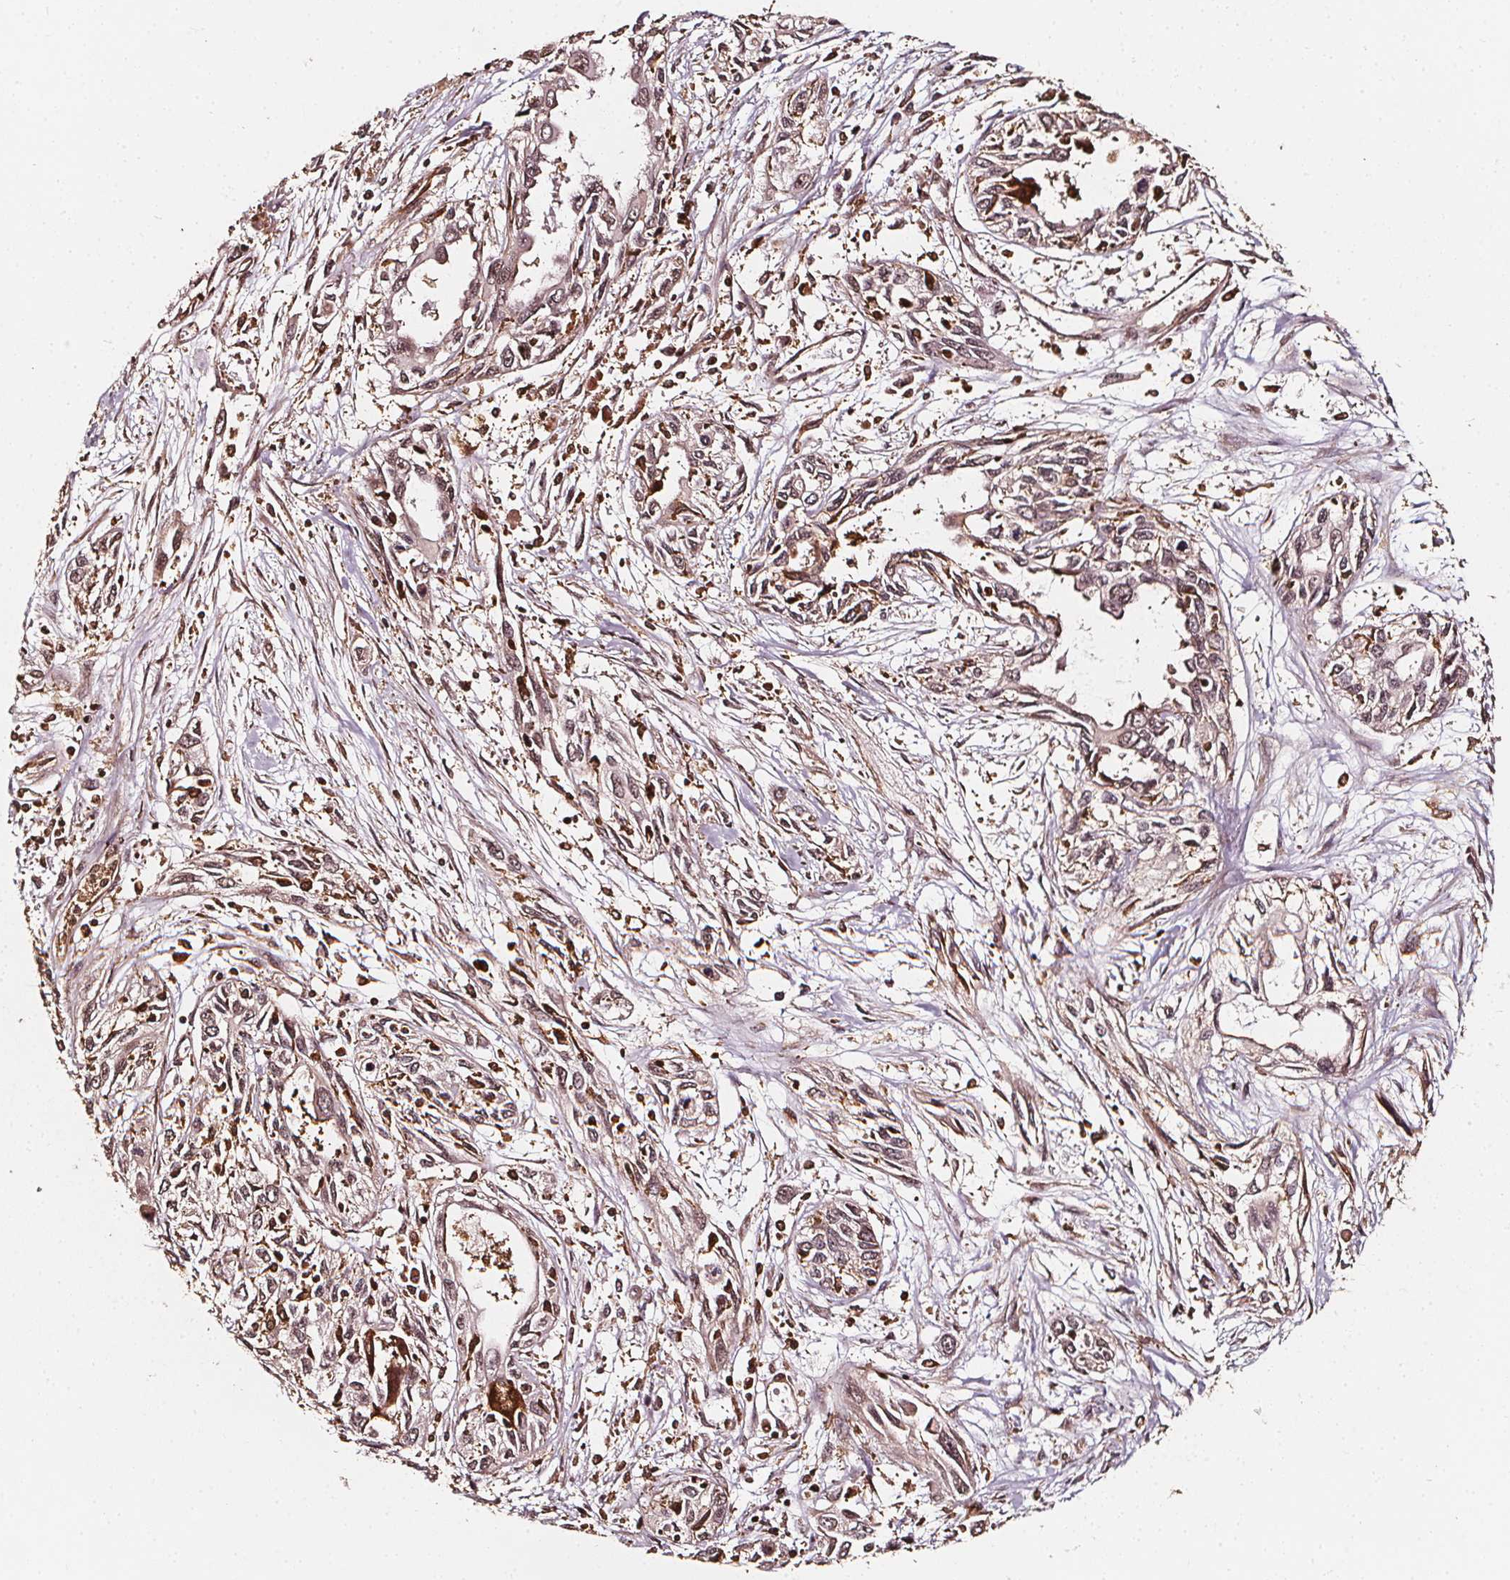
{"staining": {"intensity": "strong", "quantity": "25%-75%", "location": "nuclear"}, "tissue": "pancreatic cancer", "cell_type": "Tumor cells", "image_type": "cancer", "snomed": [{"axis": "morphology", "description": "Adenocarcinoma, NOS"}, {"axis": "topography", "description": "Pancreas"}], "caption": "IHC (DAB) staining of human adenocarcinoma (pancreatic) shows strong nuclear protein expression in approximately 25%-75% of tumor cells.", "gene": "EXOSC9", "patient": {"sex": "female", "age": 55}}